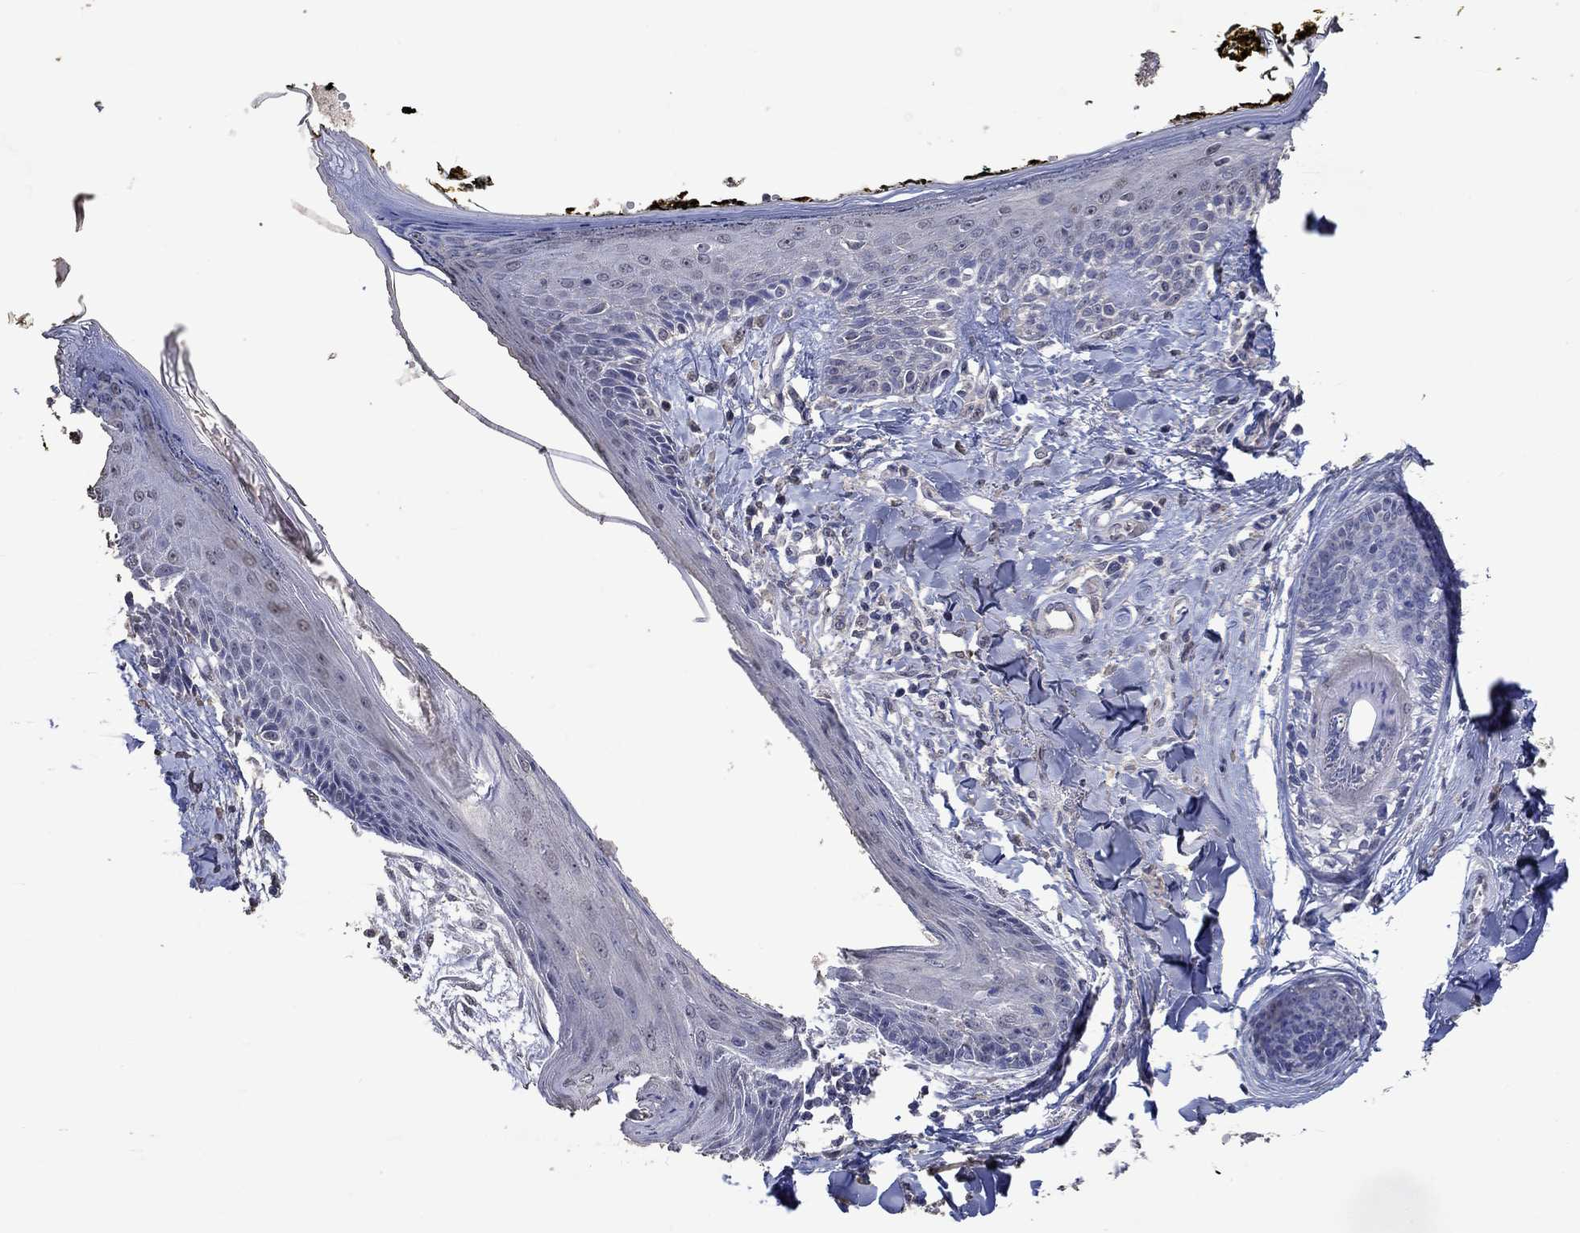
{"staining": {"intensity": "negative", "quantity": "none", "location": "none"}, "tissue": "skin", "cell_type": "Fibroblasts", "image_type": "normal", "snomed": [{"axis": "morphology", "description": "Normal tissue, NOS"}, {"axis": "topography", "description": "Skin"}], "caption": "This is a micrograph of IHC staining of normal skin, which shows no positivity in fibroblasts.", "gene": "PTPN20", "patient": {"sex": "male", "age": 76}}